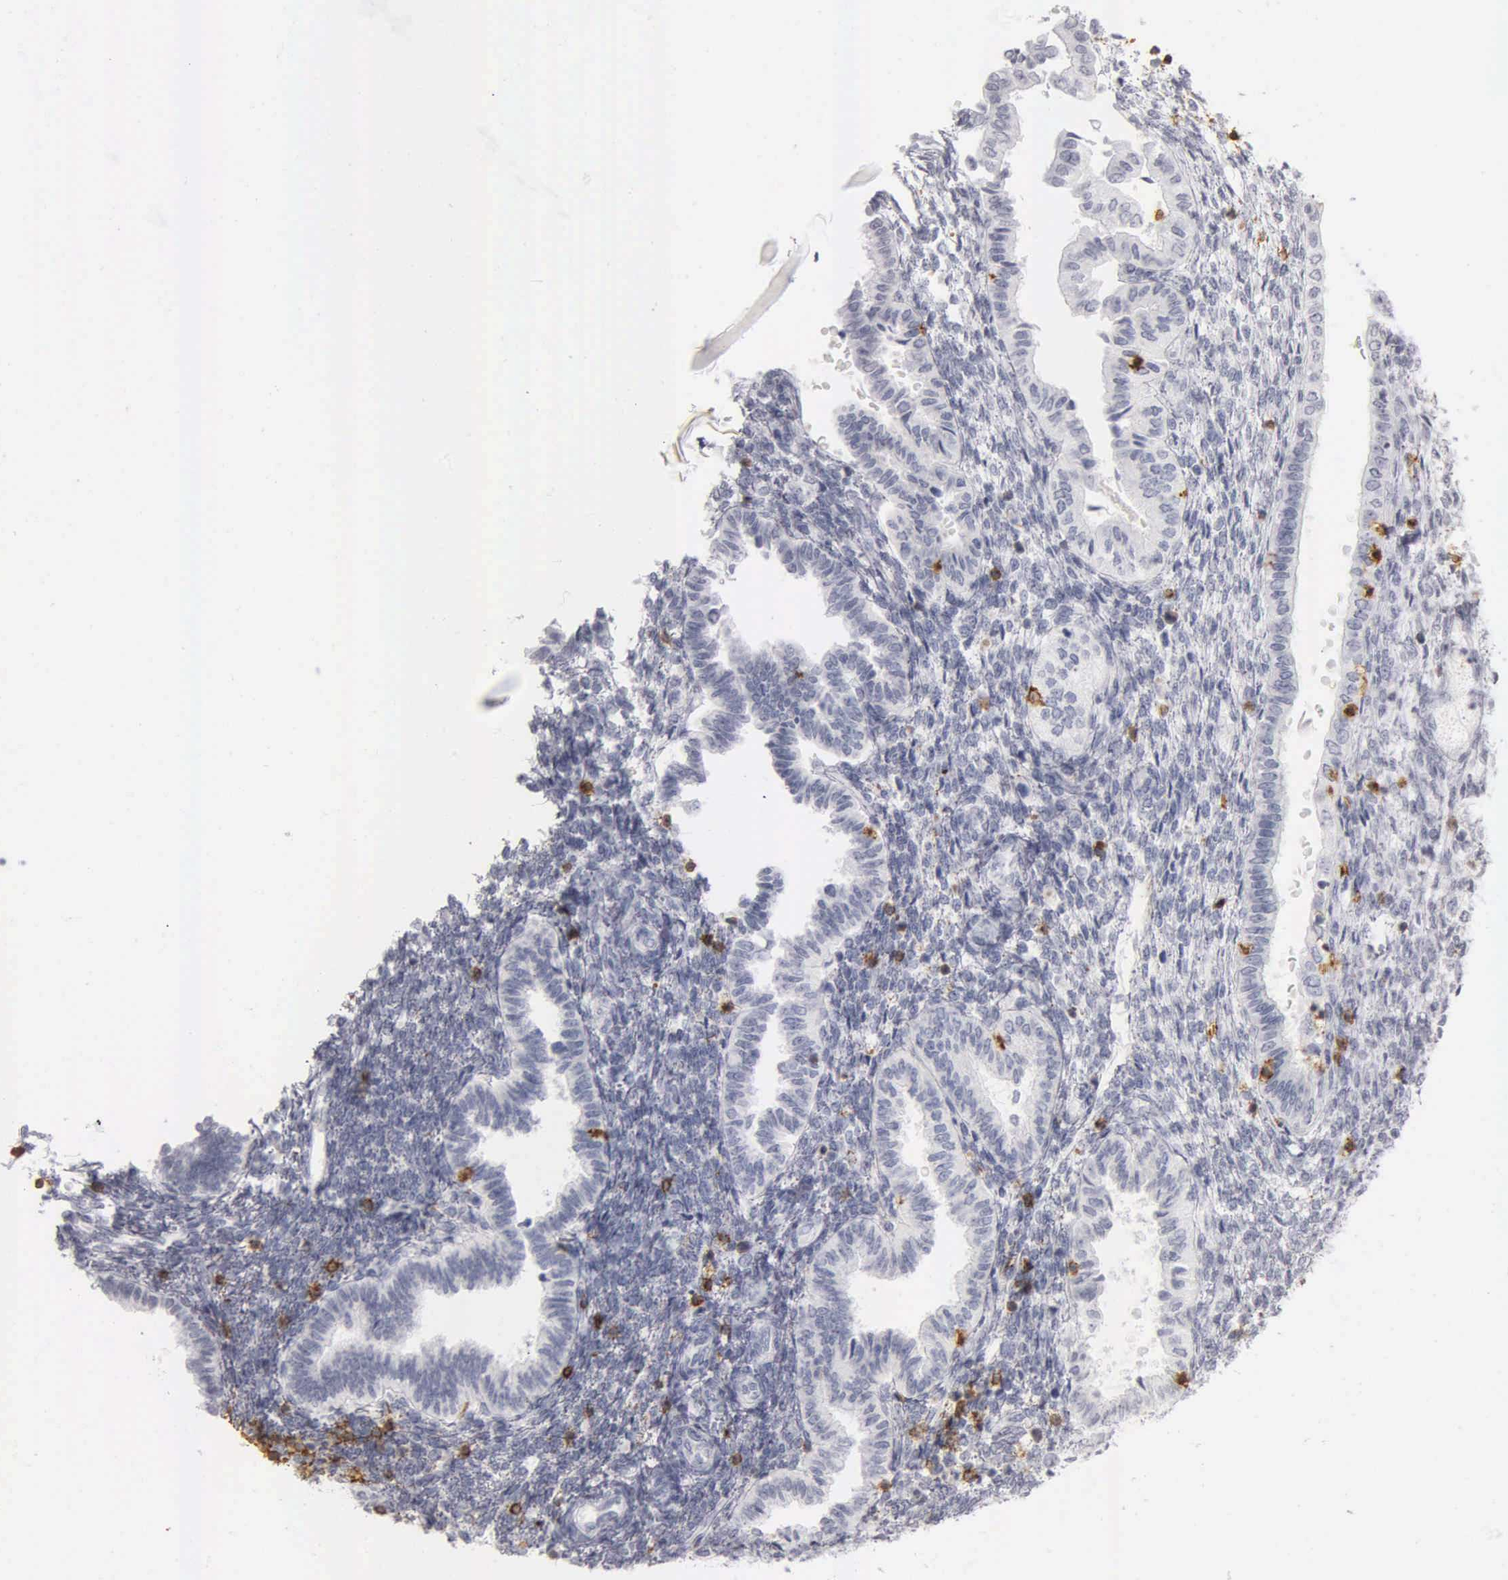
{"staining": {"intensity": "negative", "quantity": "none", "location": "none"}, "tissue": "endometrium", "cell_type": "Cells in endometrial stroma", "image_type": "normal", "snomed": [{"axis": "morphology", "description": "Normal tissue, NOS"}, {"axis": "topography", "description": "Endometrium"}], "caption": "Human endometrium stained for a protein using immunohistochemistry (IHC) reveals no staining in cells in endometrial stroma.", "gene": "CD3E", "patient": {"sex": "female", "age": 36}}